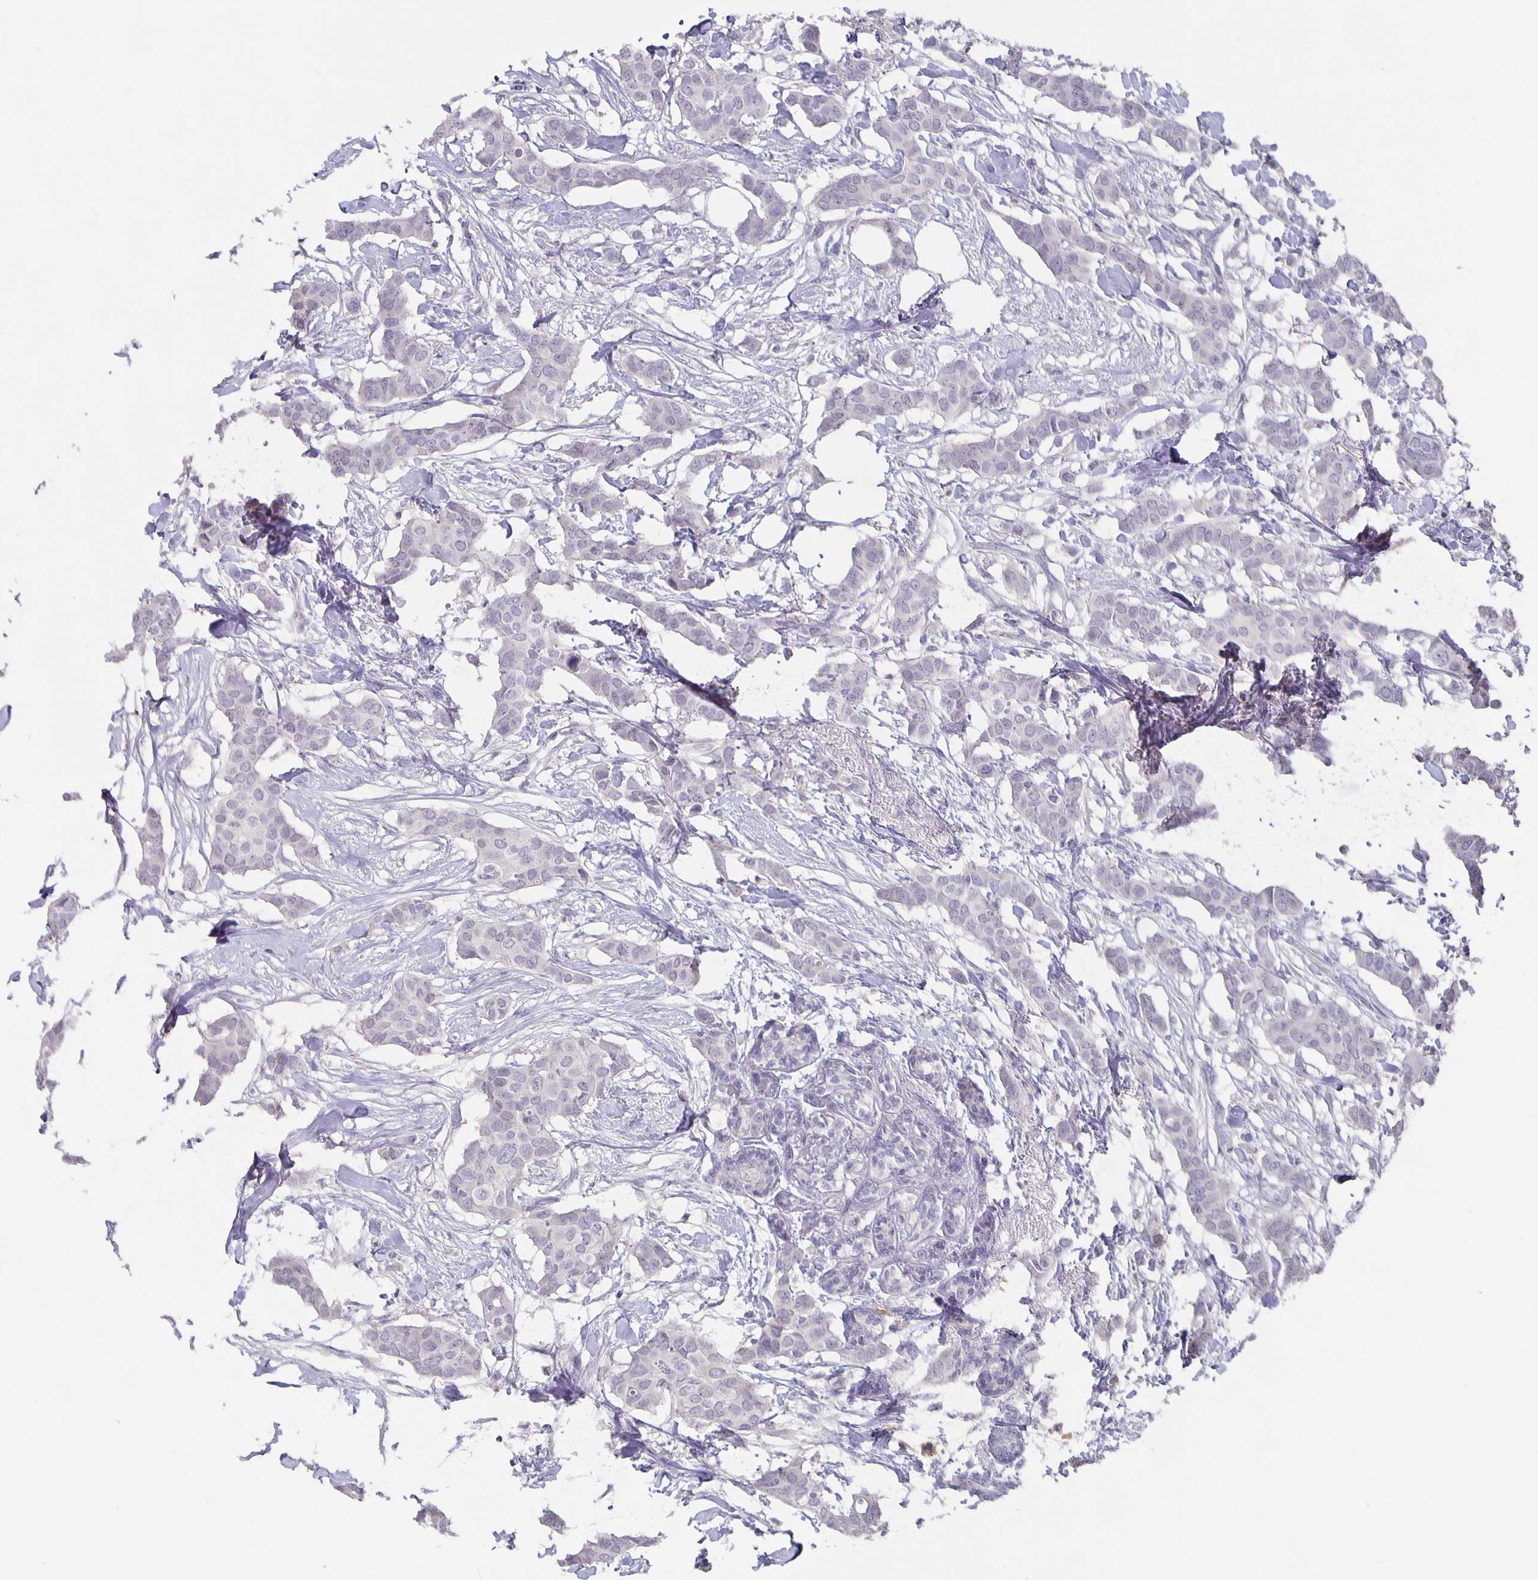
{"staining": {"intensity": "negative", "quantity": "none", "location": "none"}, "tissue": "breast cancer", "cell_type": "Tumor cells", "image_type": "cancer", "snomed": [{"axis": "morphology", "description": "Duct carcinoma"}, {"axis": "topography", "description": "Breast"}], "caption": "A histopathology image of invasive ductal carcinoma (breast) stained for a protein displays no brown staining in tumor cells. Brightfield microscopy of IHC stained with DAB (3,3'-diaminobenzidine) (brown) and hematoxylin (blue), captured at high magnification.", "gene": "GPX4", "patient": {"sex": "female", "age": 62}}